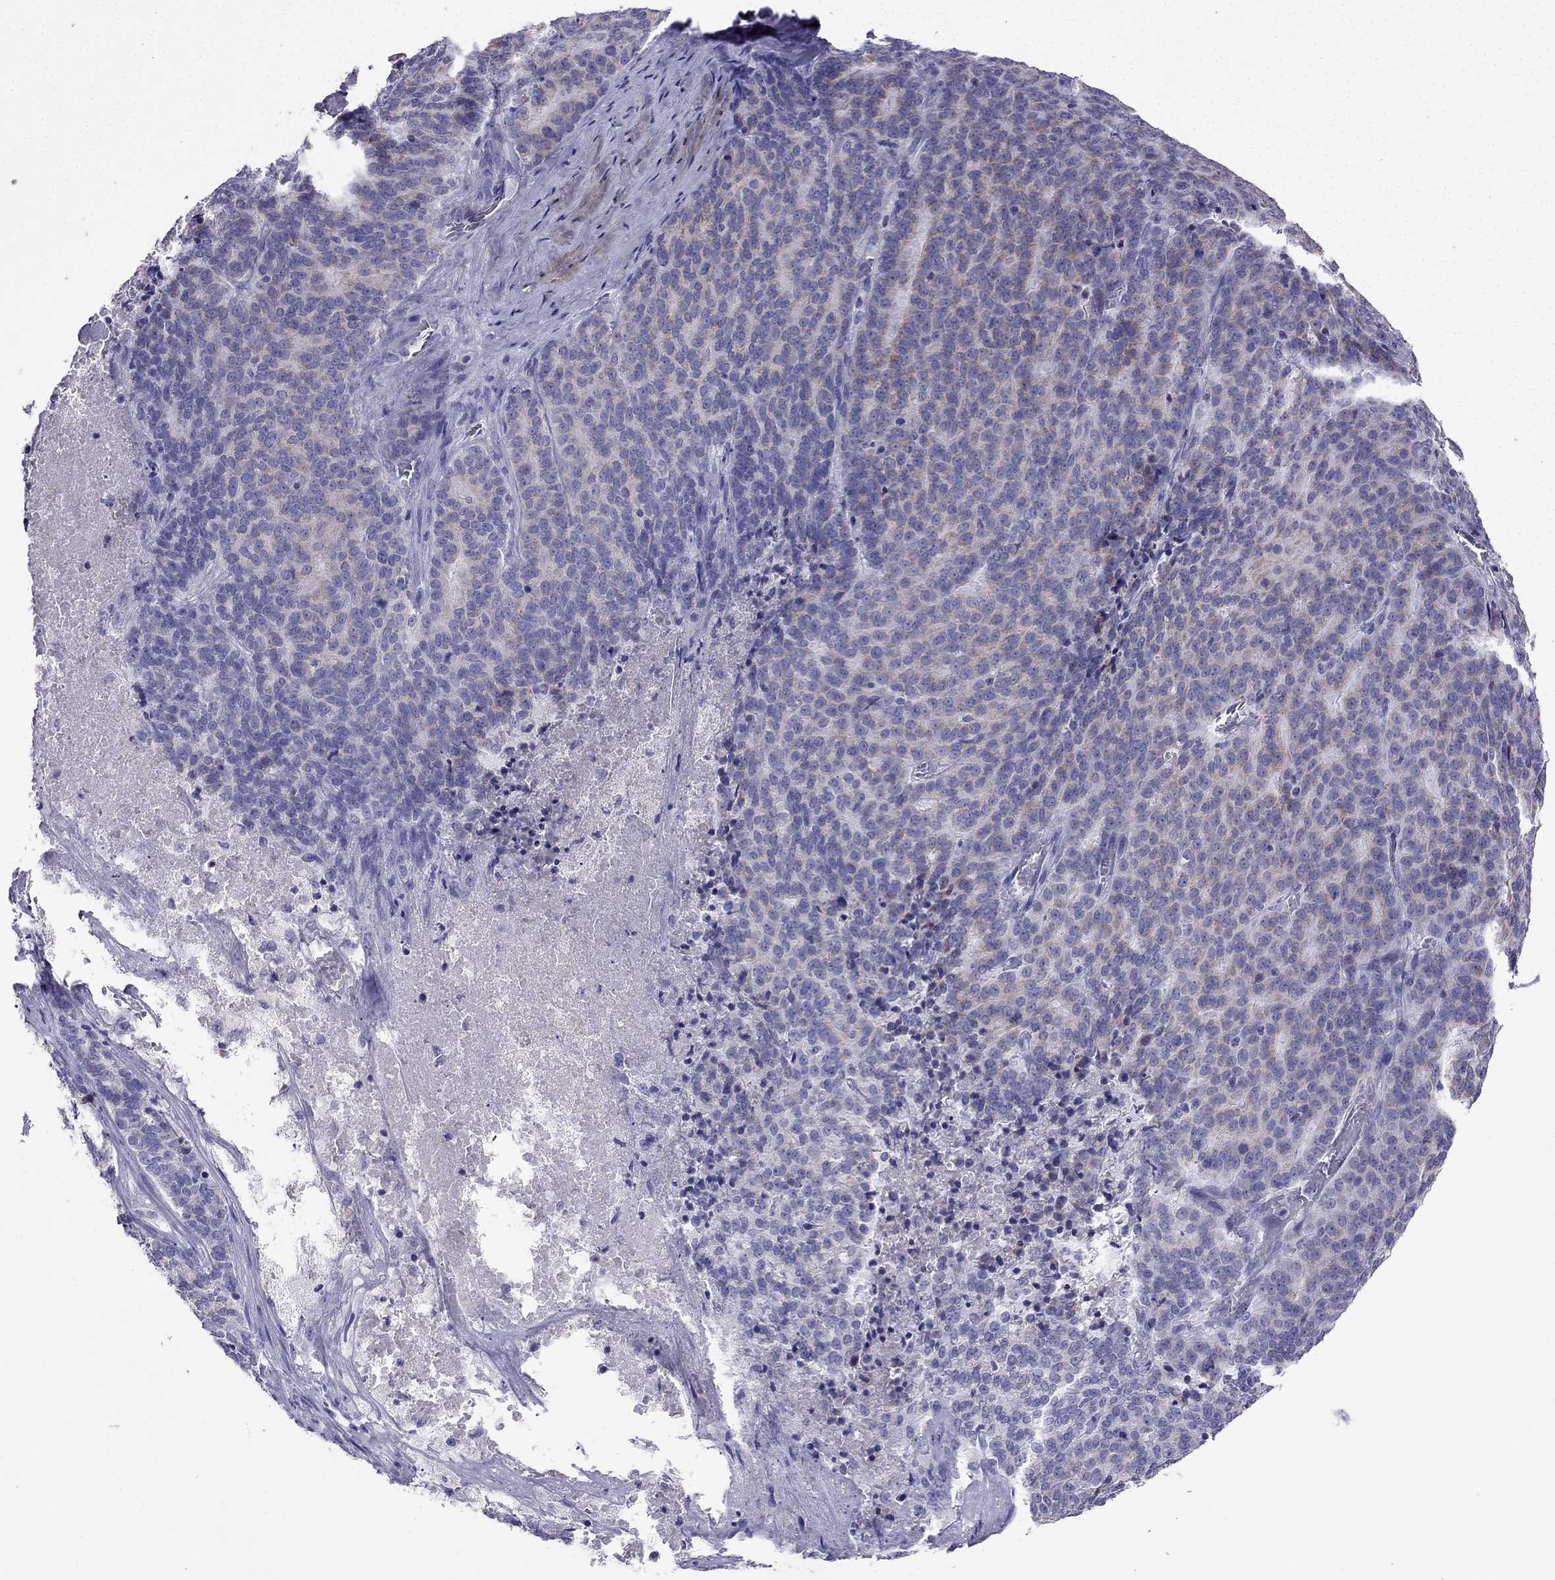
{"staining": {"intensity": "weak", "quantity": "25%-75%", "location": "cytoplasmic/membranous"}, "tissue": "liver cancer", "cell_type": "Tumor cells", "image_type": "cancer", "snomed": [{"axis": "morphology", "description": "Cholangiocarcinoma"}, {"axis": "topography", "description": "Liver"}], "caption": "Human liver cancer stained for a protein (brown) demonstrates weak cytoplasmic/membranous positive staining in about 25%-75% of tumor cells.", "gene": "KIF5A", "patient": {"sex": "female", "age": 47}}